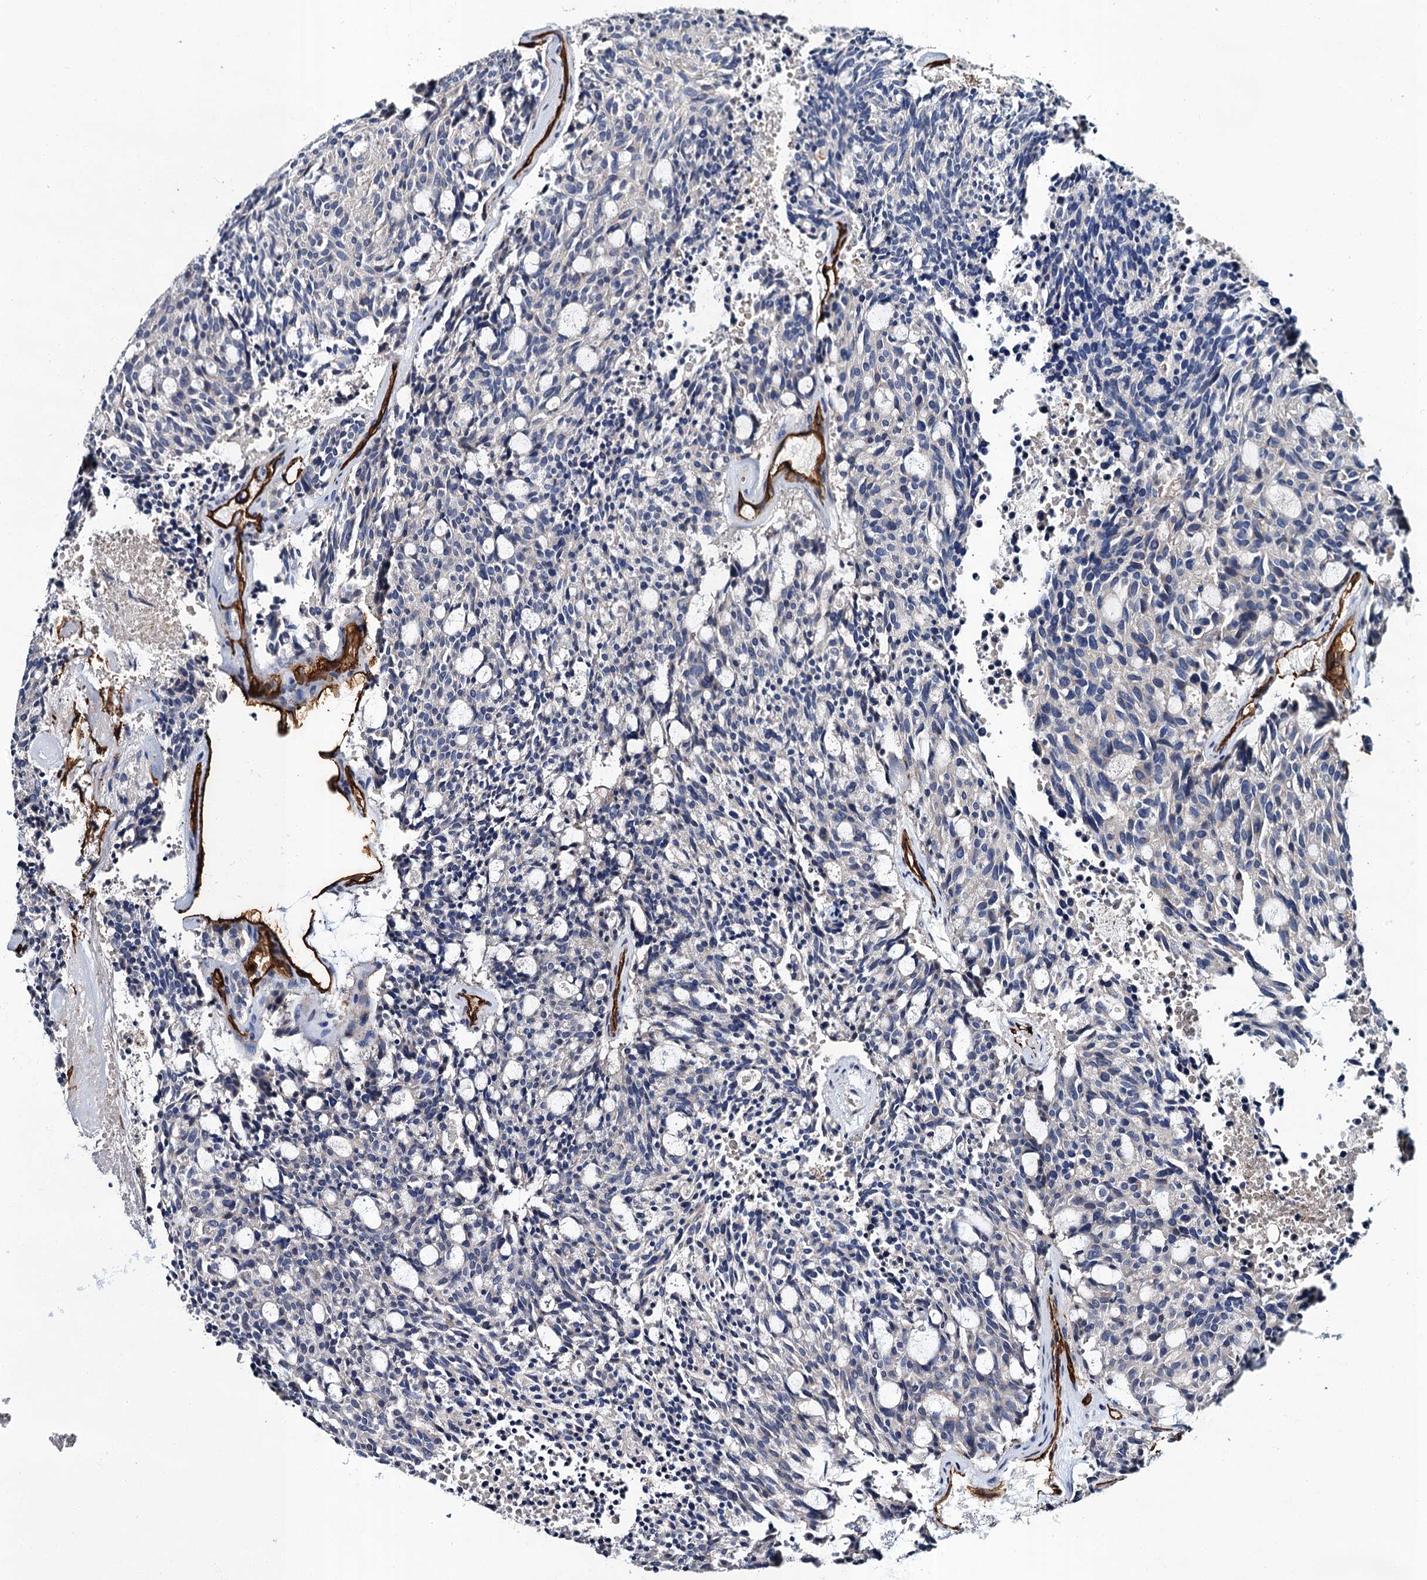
{"staining": {"intensity": "negative", "quantity": "none", "location": "none"}, "tissue": "carcinoid", "cell_type": "Tumor cells", "image_type": "cancer", "snomed": [{"axis": "morphology", "description": "Carcinoid, malignant, NOS"}, {"axis": "topography", "description": "Pancreas"}], "caption": "Protein analysis of malignant carcinoid demonstrates no significant positivity in tumor cells. (DAB immunohistochemistry (IHC) with hematoxylin counter stain).", "gene": "CACNA1C", "patient": {"sex": "female", "age": 54}}